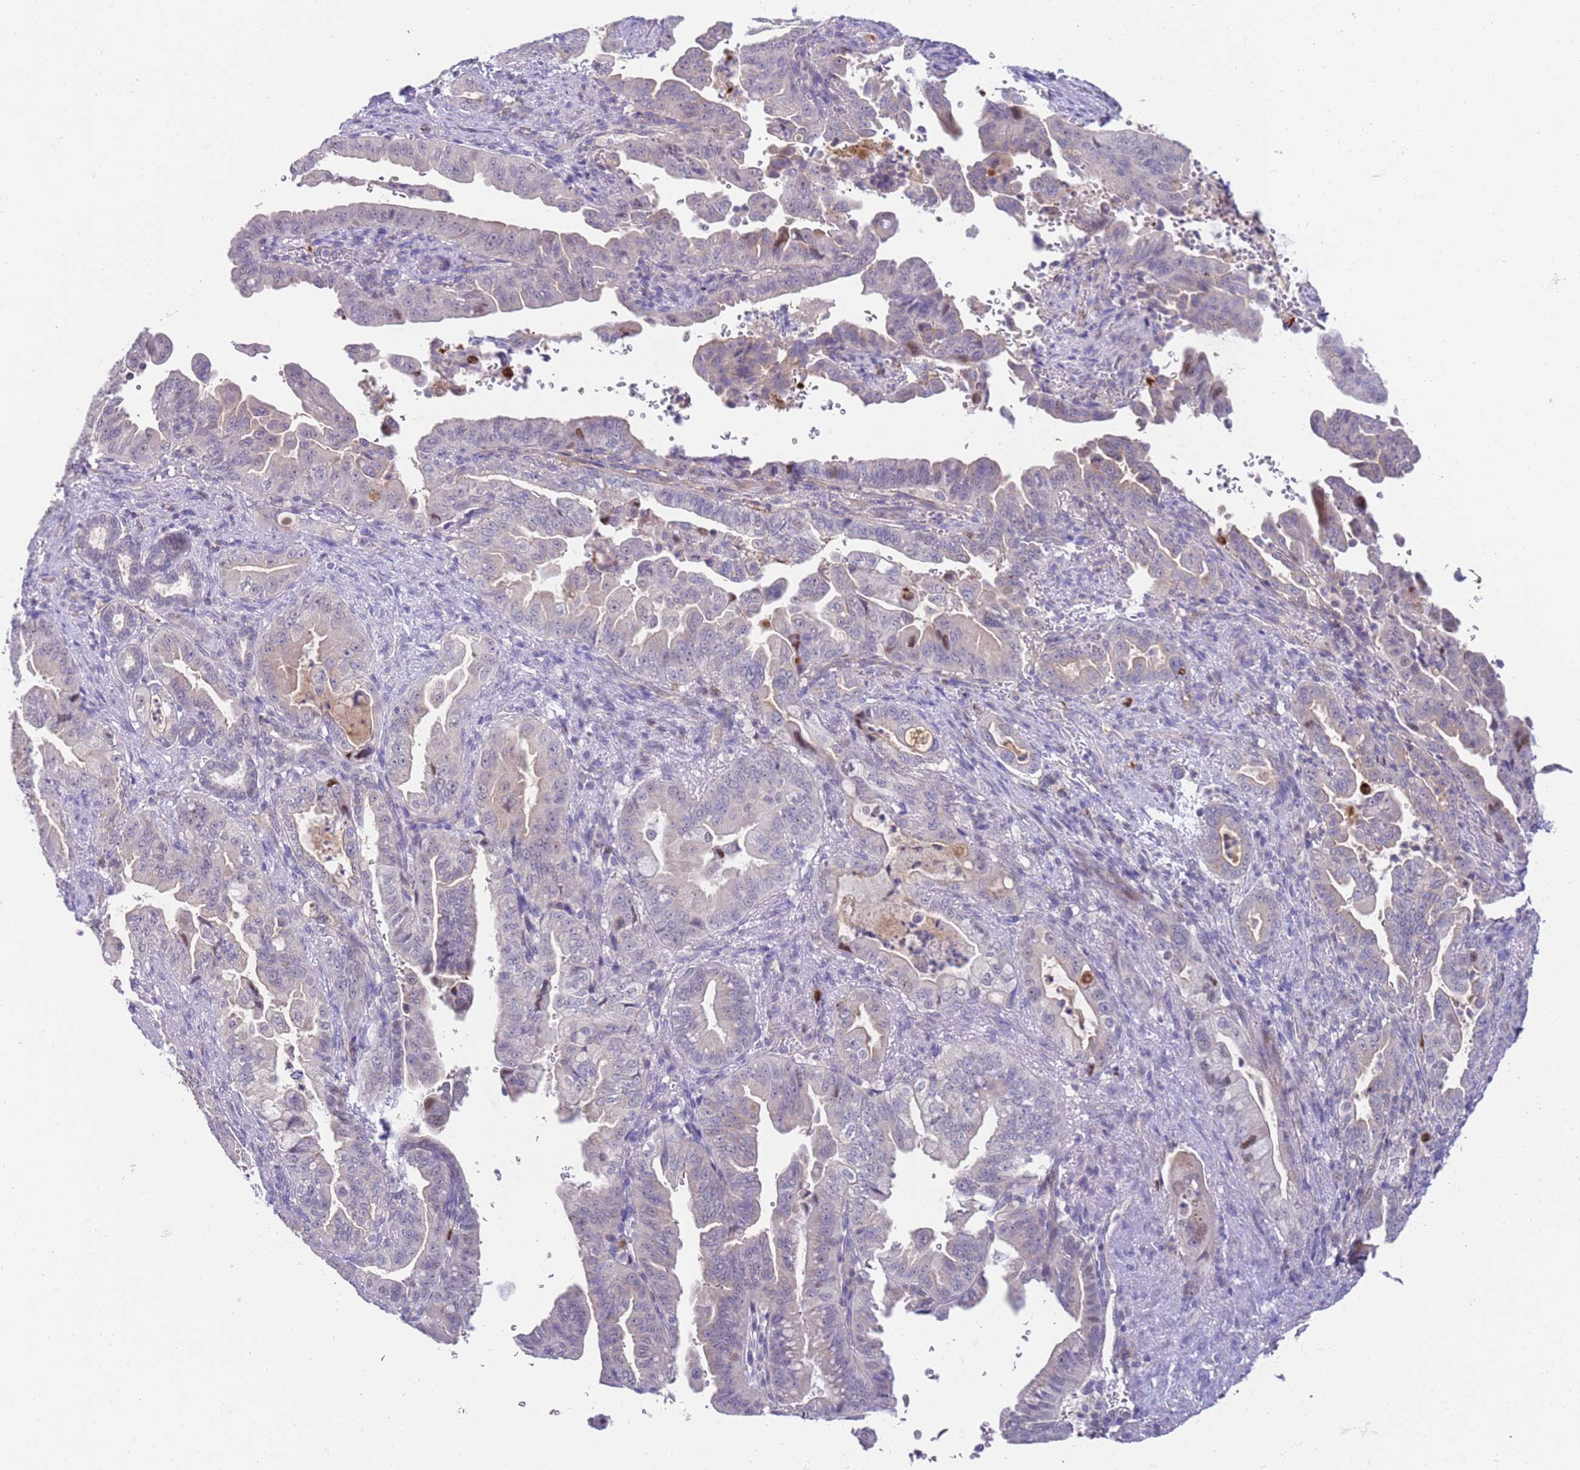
{"staining": {"intensity": "negative", "quantity": "none", "location": "none"}, "tissue": "pancreatic cancer", "cell_type": "Tumor cells", "image_type": "cancer", "snomed": [{"axis": "morphology", "description": "Adenocarcinoma, NOS"}, {"axis": "topography", "description": "Pancreas"}], "caption": "Human pancreatic cancer (adenocarcinoma) stained for a protein using IHC shows no positivity in tumor cells.", "gene": "STK25", "patient": {"sex": "male", "age": 70}}